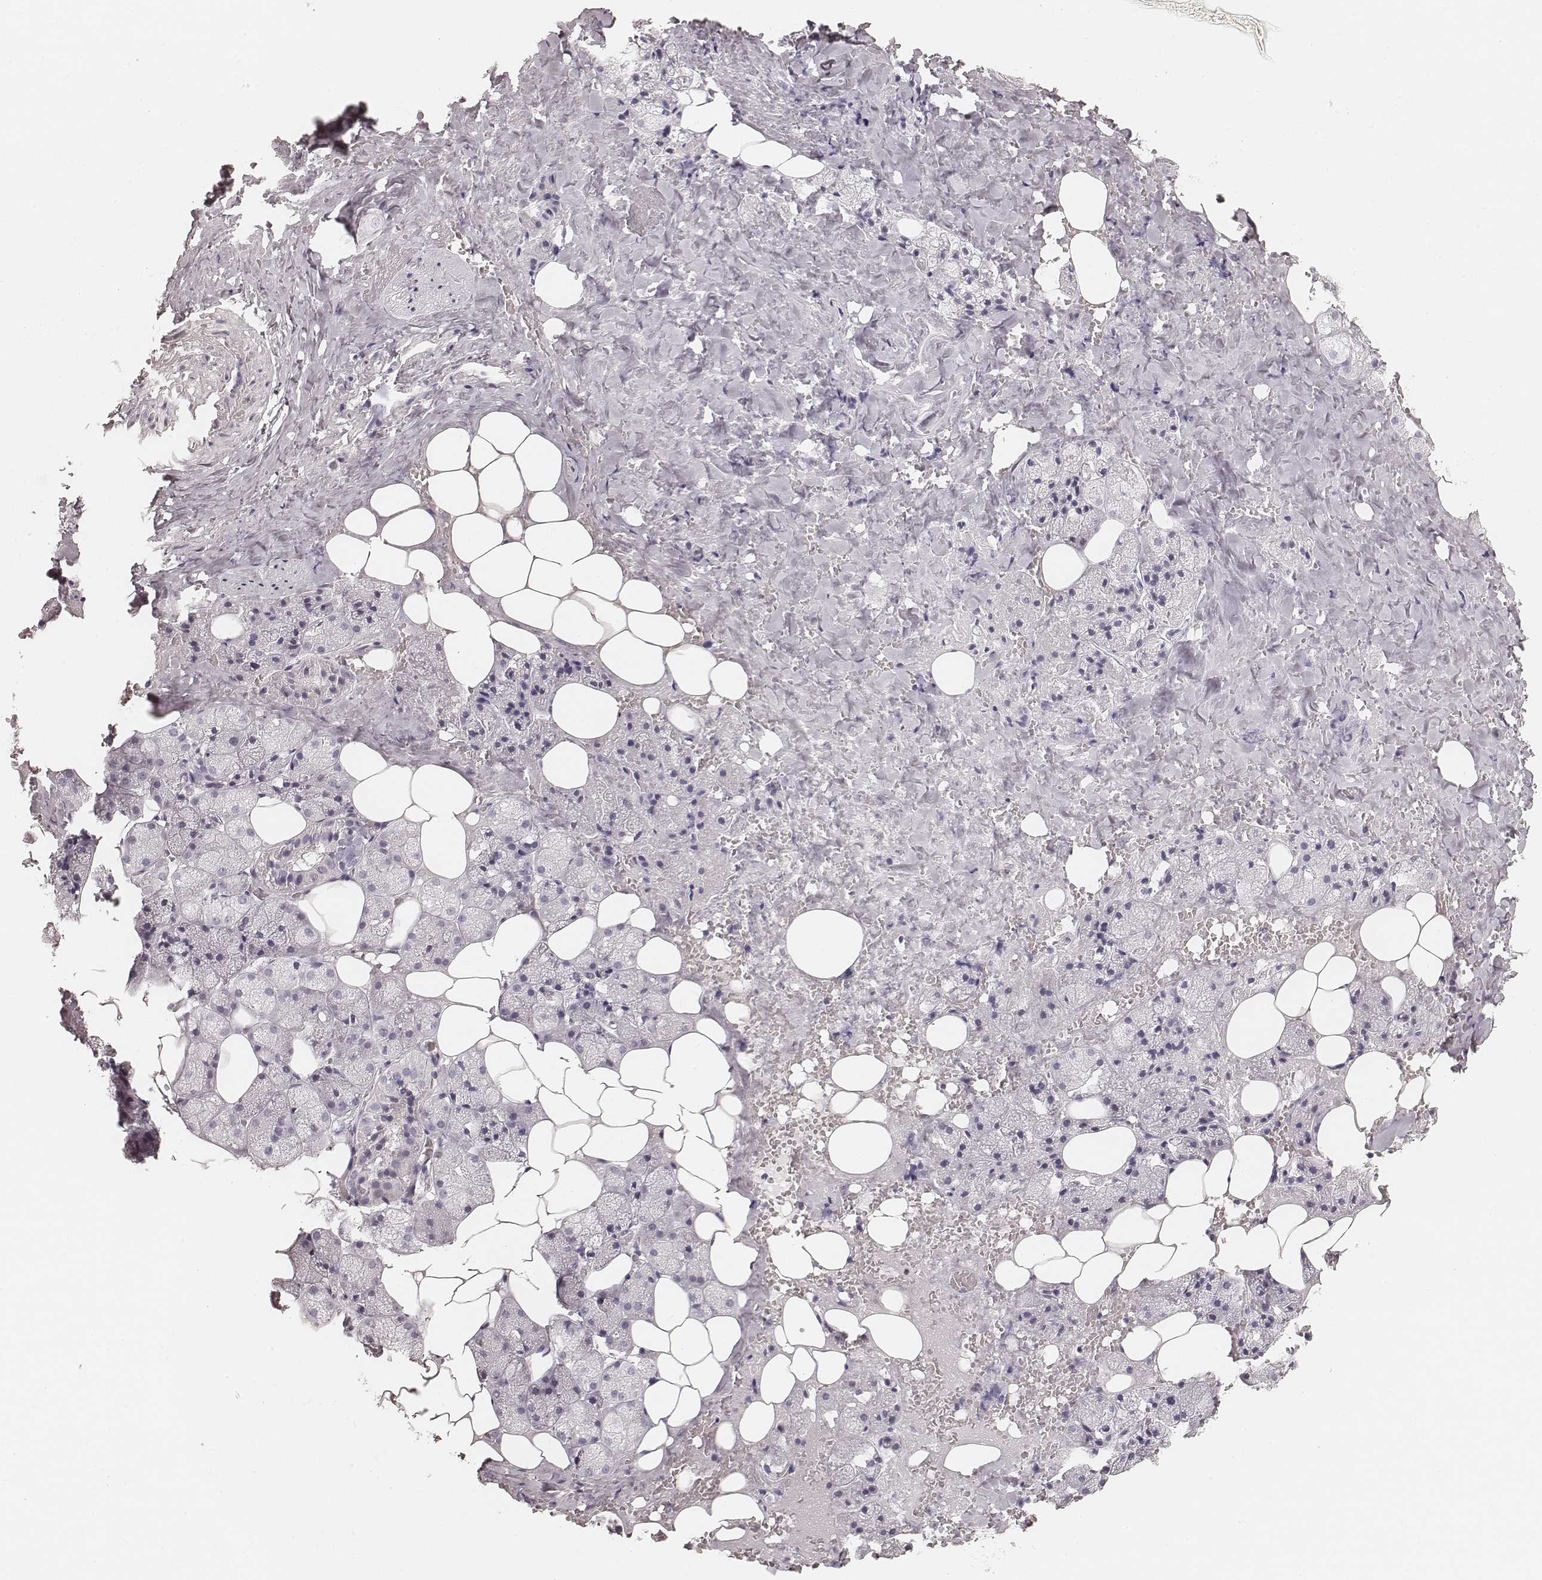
{"staining": {"intensity": "negative", "quantity": "none", "location": "none"}, "tissue": "salivary gland", "cell_type": "Glandular cells", "image_type": "normal", "snomed": [{"axis": "morphology", "description": "Normal tissue, NOS"}, {"axis": "topography", "description": "Salivary gland"}], "caption": "IHC photomicrograph of benign salivary gland: salivary gland stained with DAB (3,3'-diaminobenzidine) reveals no significant protein staining in glandular cells.", "gene": "HNF4G", "patient": {"sex": "male", "age": 38}}